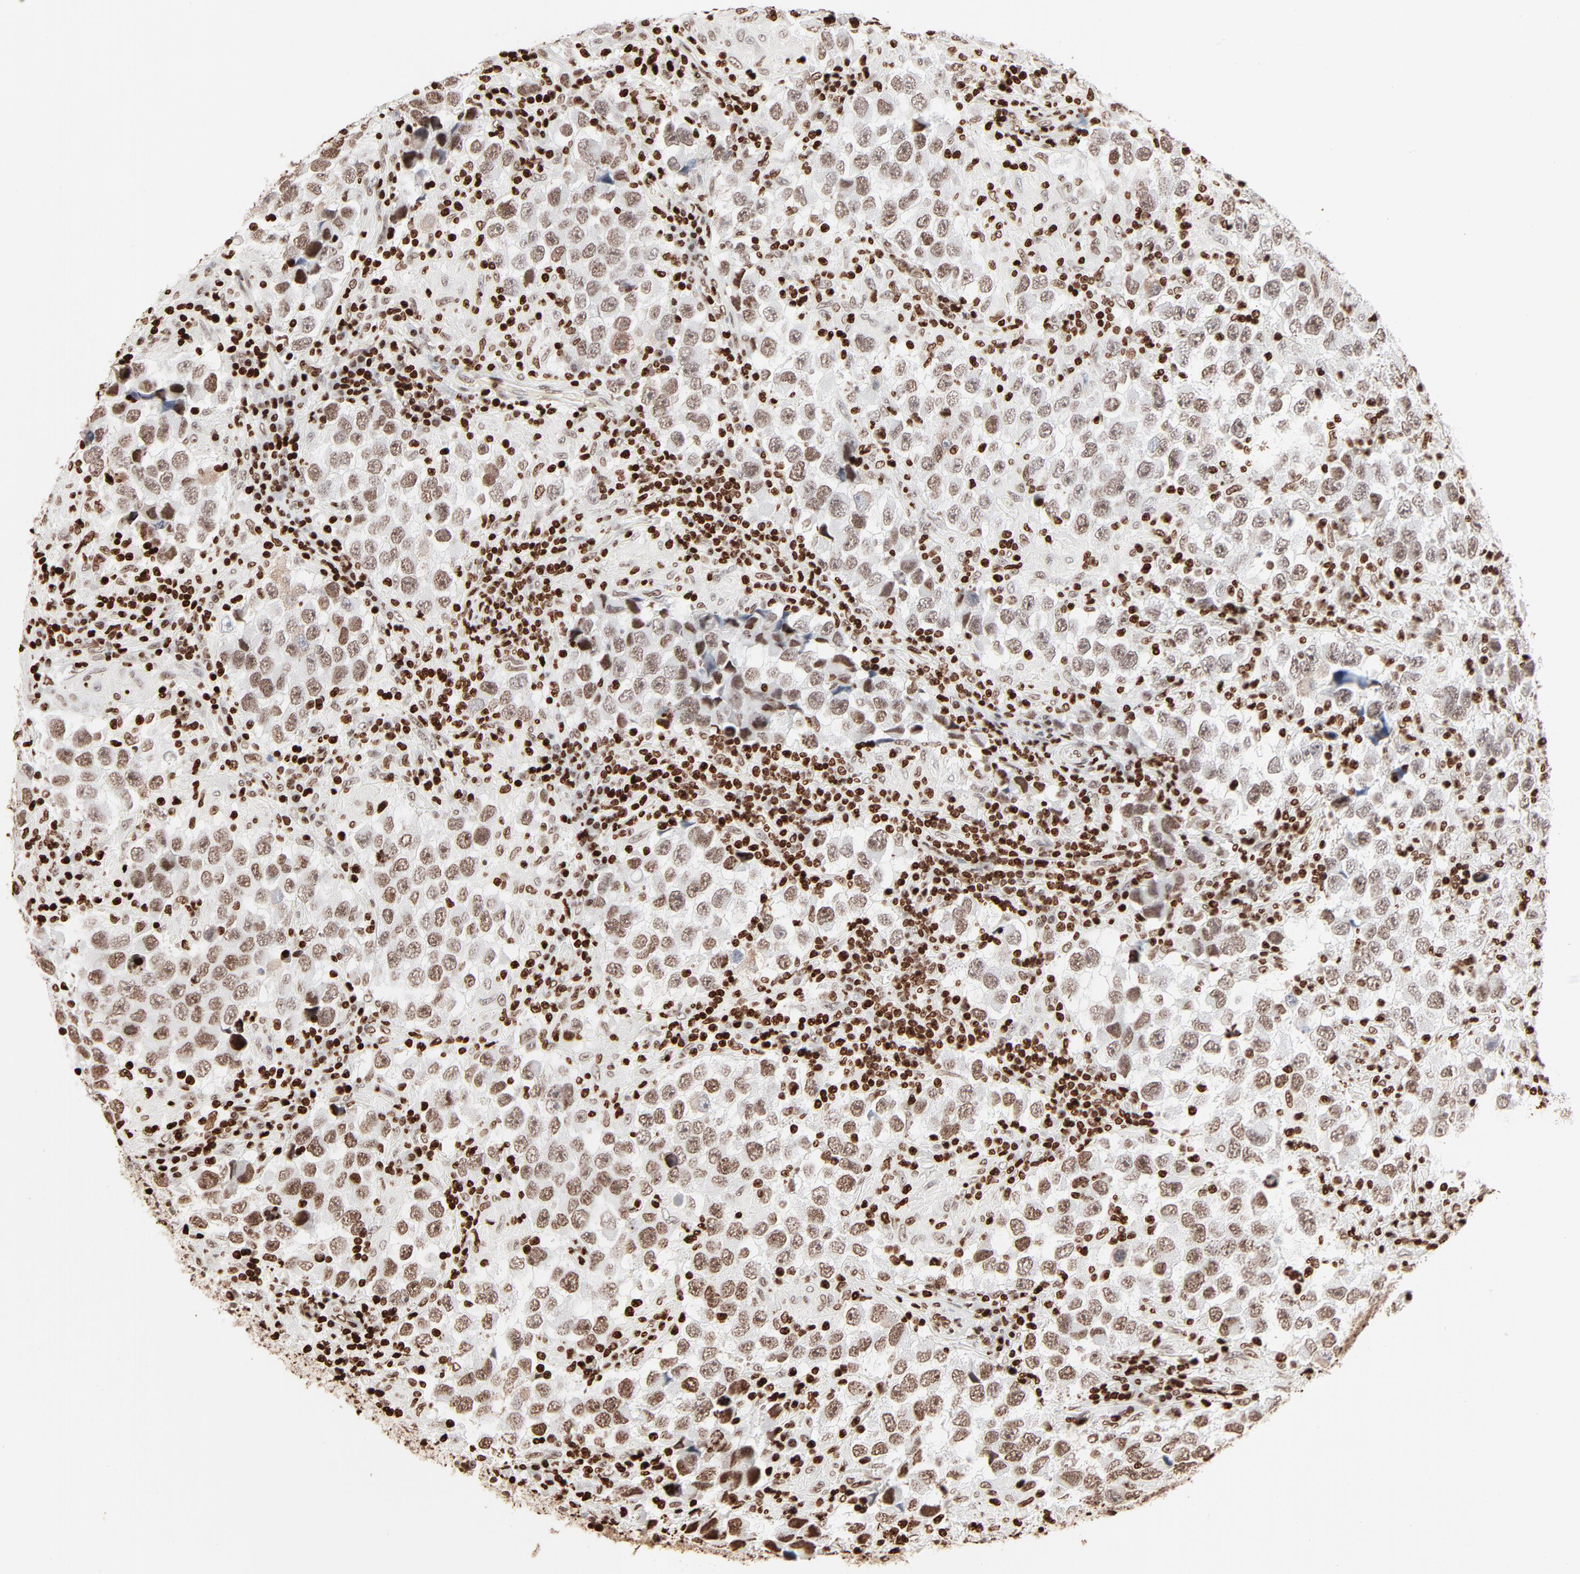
{"staining": {"intensity": "moderate", "quantity": ">75%", "location": "nuclear"}, "tissue": "testis cancer", "cell_type": "Tumor cells", "image_type": "cancer", "snomed": [{"axis": "morphology", "description": "Carcinoma, Embryonal, NOS"}, {"axis": "topography", "description": "Testis"}], "caption": "Immunohistochemical staining of human testis cancer (embryonal carcinoma) demonstrates medium levels of moderate nuclear protein positivity in about >75% of tumor cells.", "gene": "HMGB2", "patient": {"sex": "male", "age": 21}}